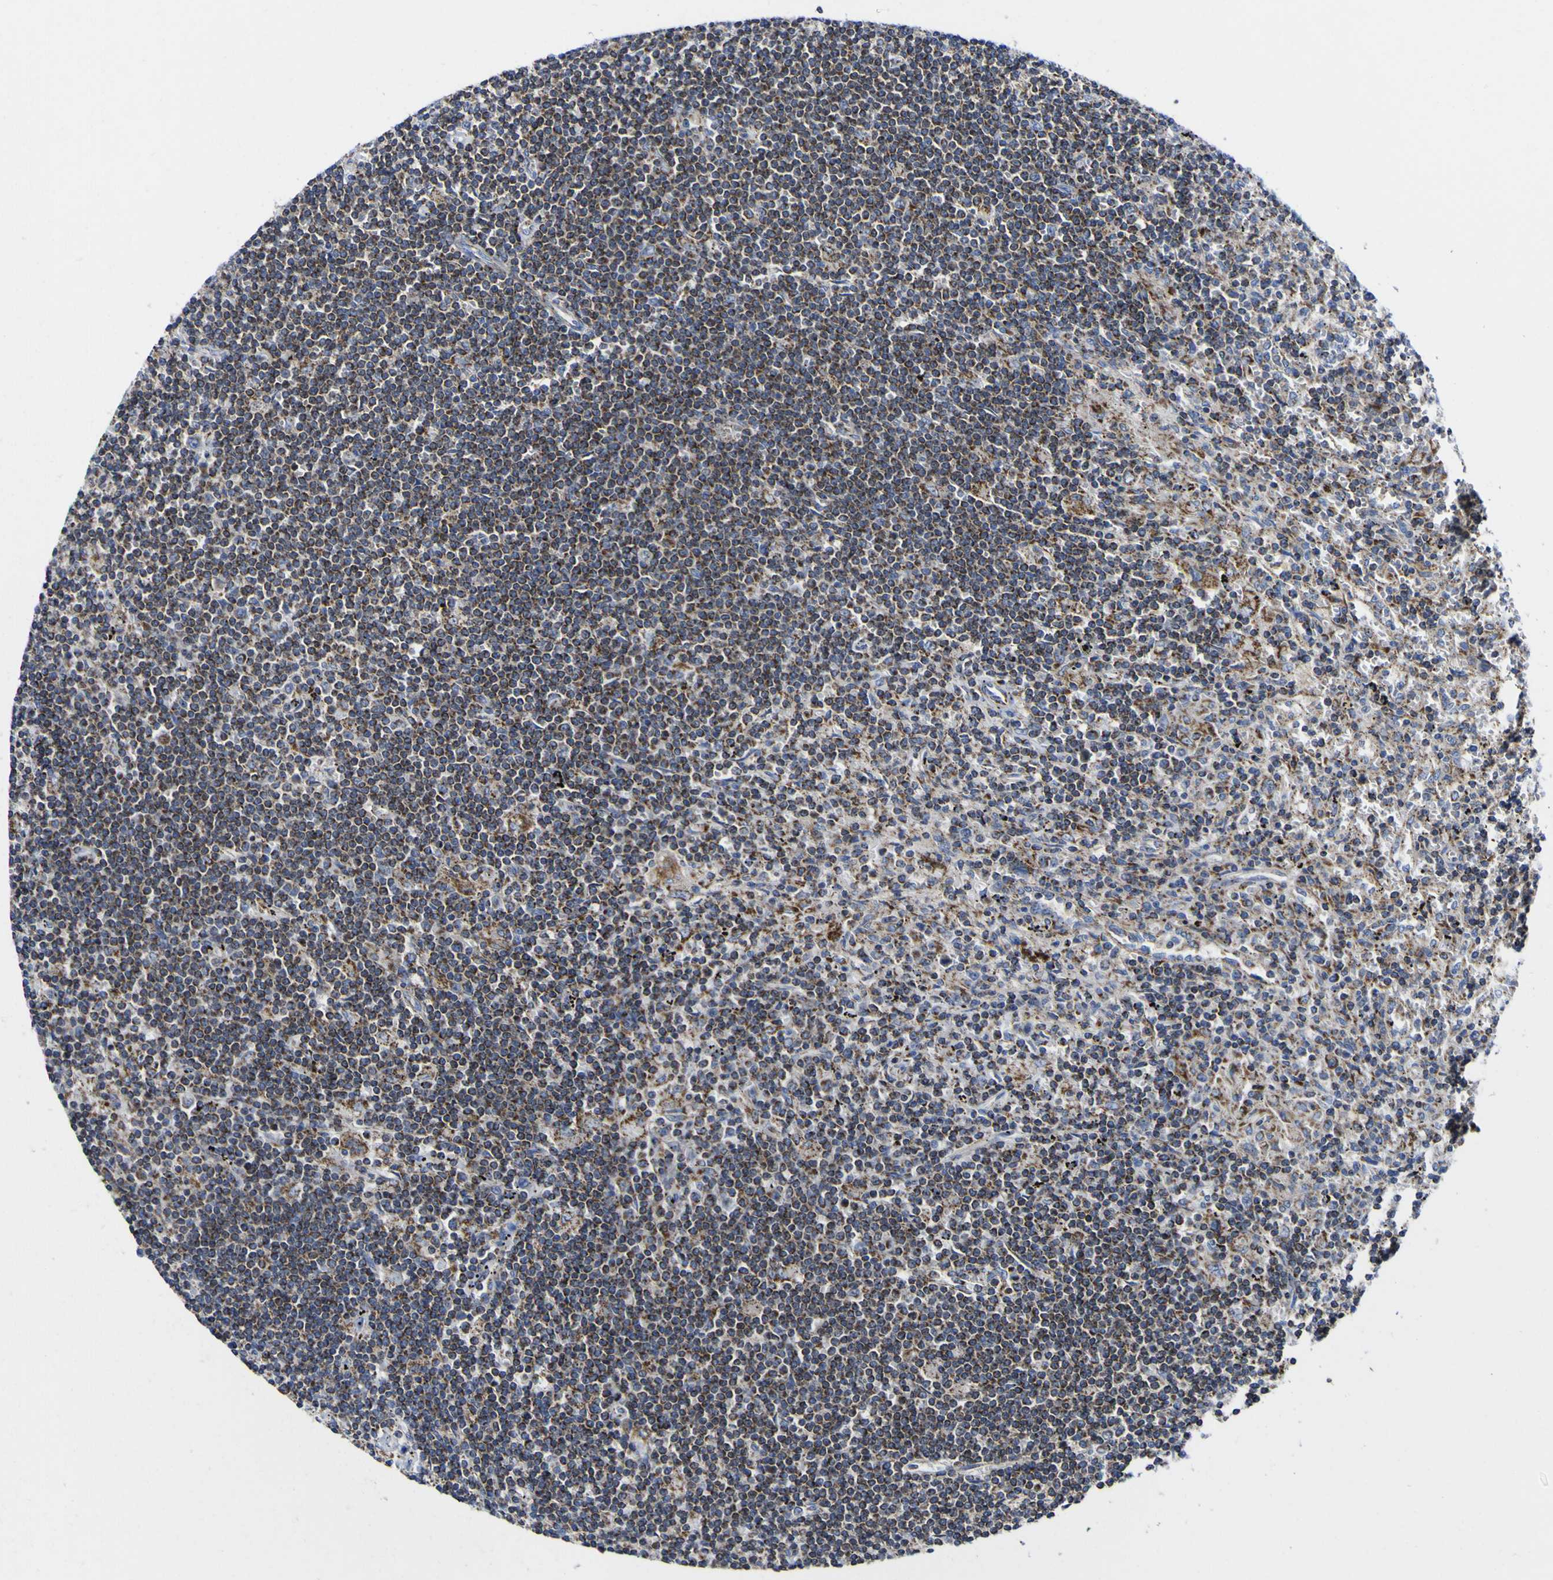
{"staining": {"intensity": "moderate", "quantity": ">75%", "location": "cytoplasmic/membranous"}, "tissue": "lymphoma", "cell_type": "Tumor cells", "image_type": "cancer", "snomed": [{"axis": "morphology", "description": "Malignant lymphoma, non-Hodgkin's type, Low grade"}, {"axis": "topography", "description": "Spleen"}], "caption": "The immunohistochemical stain highlights moderate cytoplasmic/membranous staining in tumor cells of lymphoma tissue. Nuclei are stained in blue.", "gene": "CCDC90B", "patient": {"sex": "male", "age": 76}}